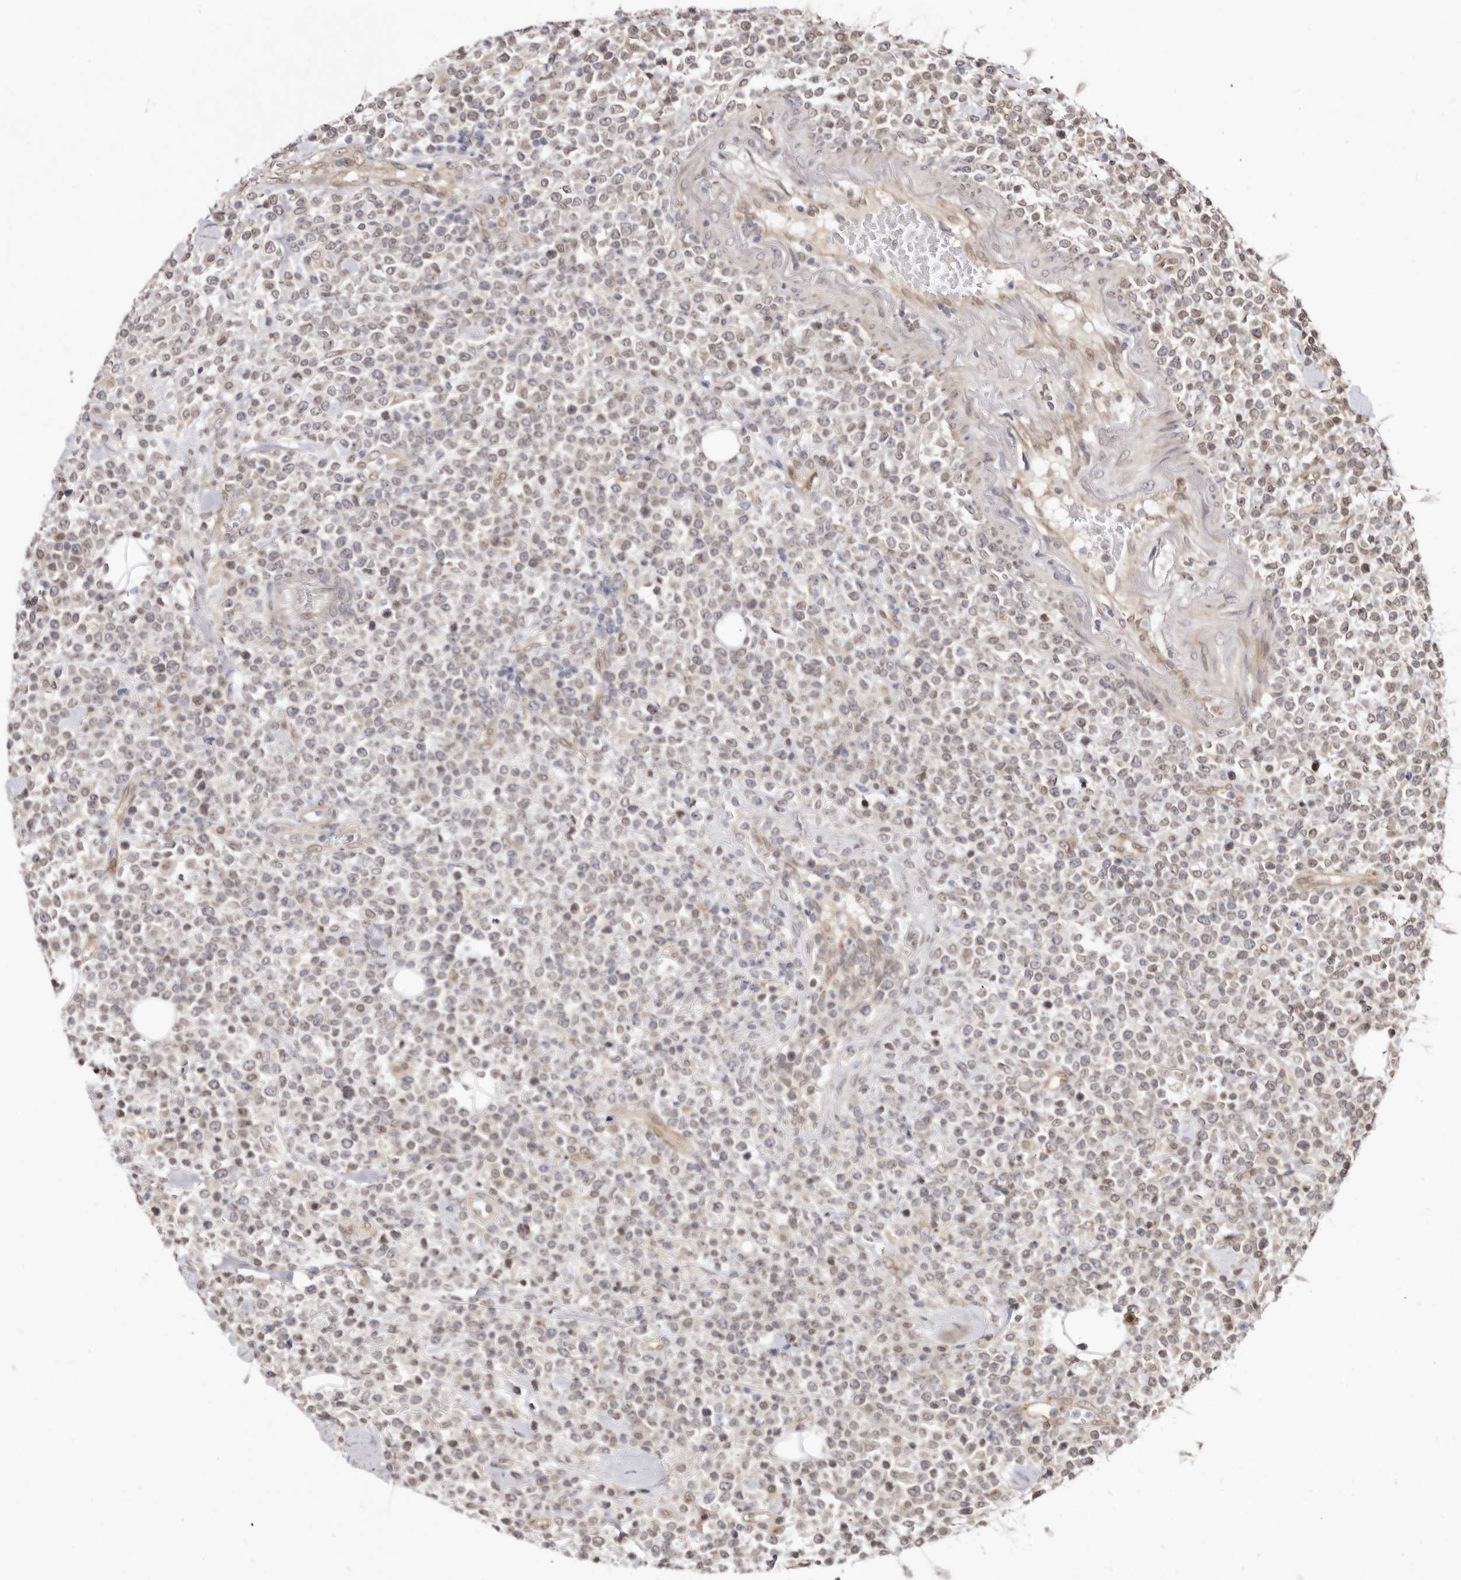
{"staining": {"intensity": "weak", "quantity": ">75%", "location": "cytoplasmic/membranous,nuclear"}, "tissue": "lymphoma", "cell_type": "Tumor cells", "image_type": "cancer", "snomed": [{"axis": "morphology", "description": "Malignant lymphoma, non-Hodgkin's type, High grade"}, {"axis": "topography", "description": "Colon"}], "caption": "High-magnification brightfield microscopy of lymphoma stained with DAB (3,3'-diaminobenzidine) (brown) and counterstained with hematoxylin (blue). tumor cells exhibit weak cytoplasmic/membranous and nuclear staining is present in about>75% of cells.", "gene": "LCORL", "patient": {"sex": "female", "age": 53}}